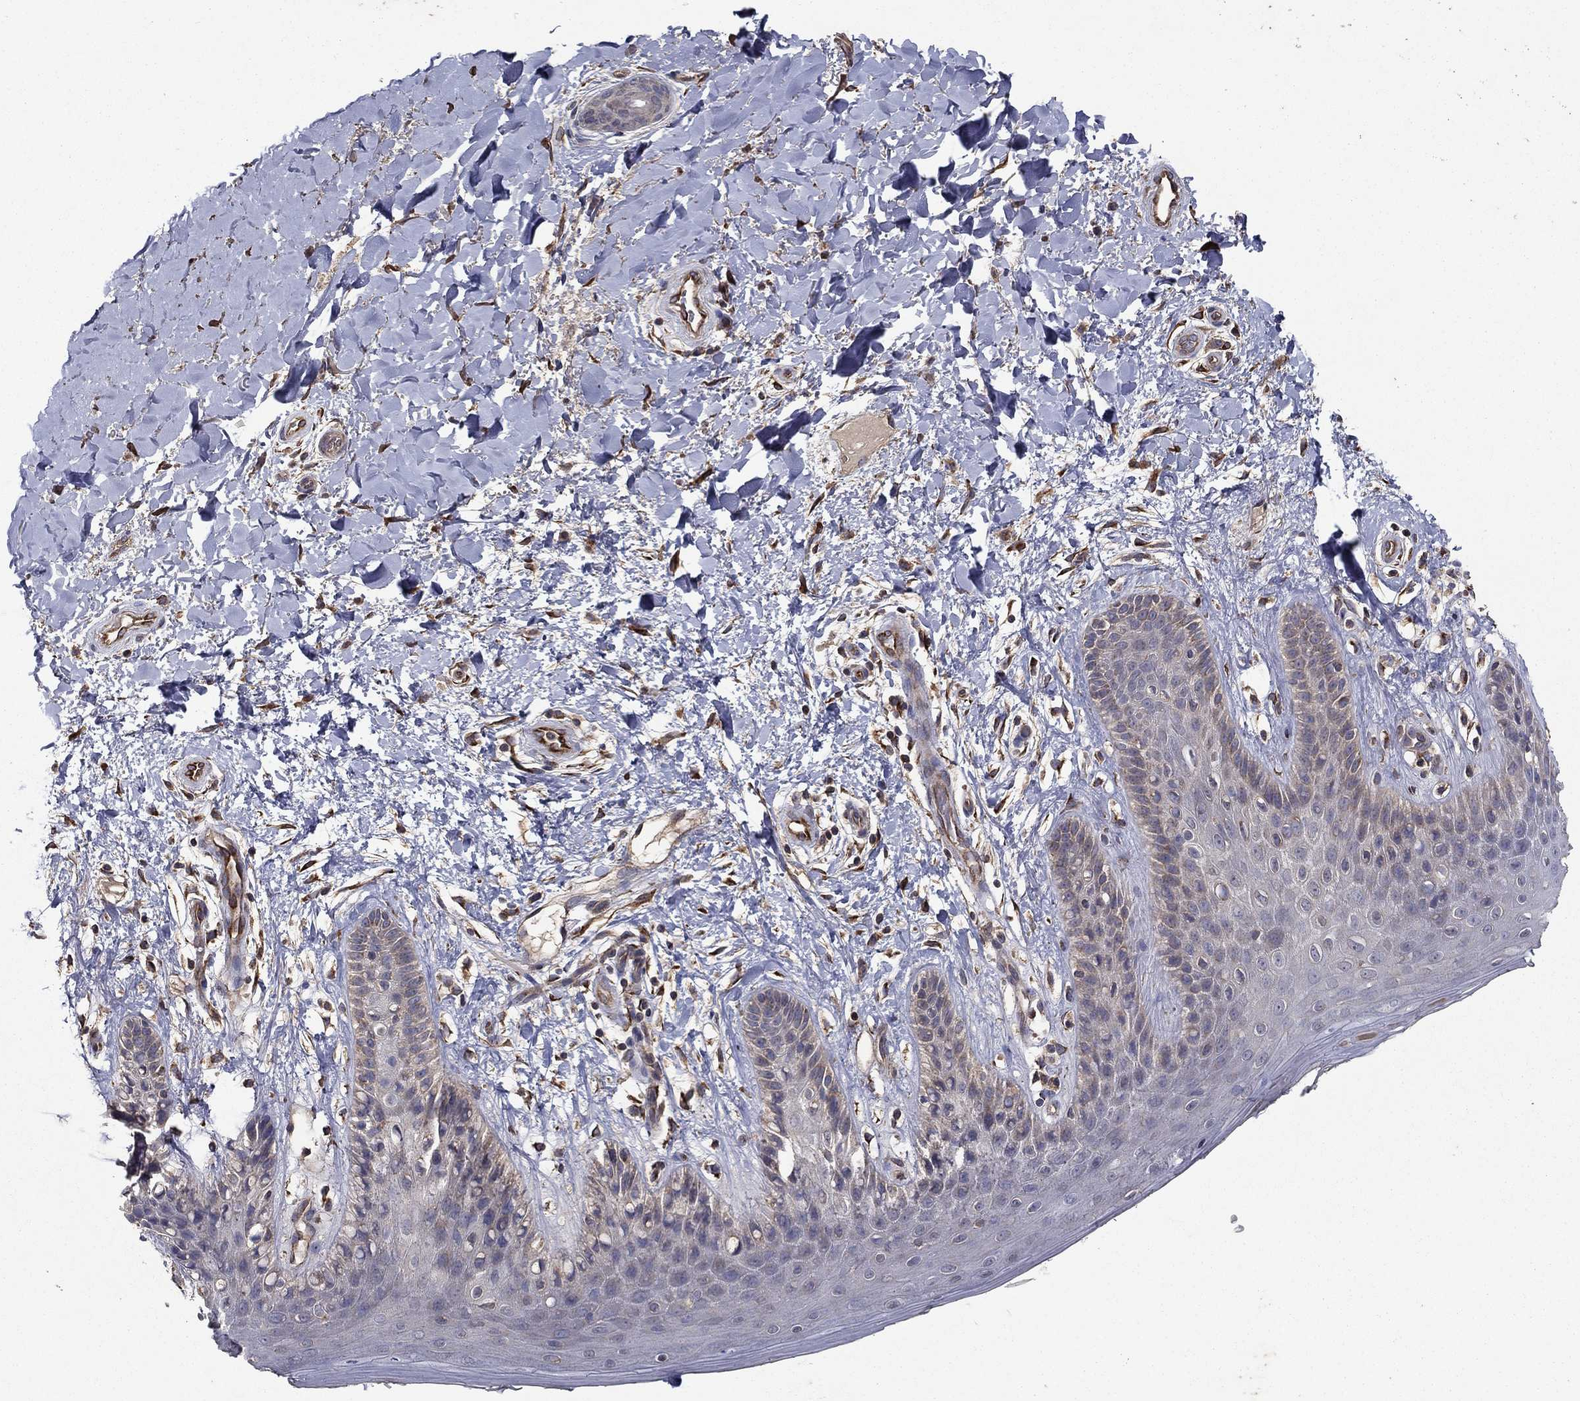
{"staining": {"intensity": "negative", "quantity": "none", "location": "none"}, "tissue": "skin", "cell_type": "Epidermal cells", "image_type": "normal", "snomed": [{"axis": "morphology", "description": "Normal tissue, NOS"}, {"axis": "topography", "description": "Anal"}], "caption": "The micrograph exhibits no staining of epidermal cells in unremarkable skin. (DAB immunohistochemistry visualized using brightfield microscopy, high magnification).", "gene": "FLT4", "patient": {"sex": "male", "age": 36}}